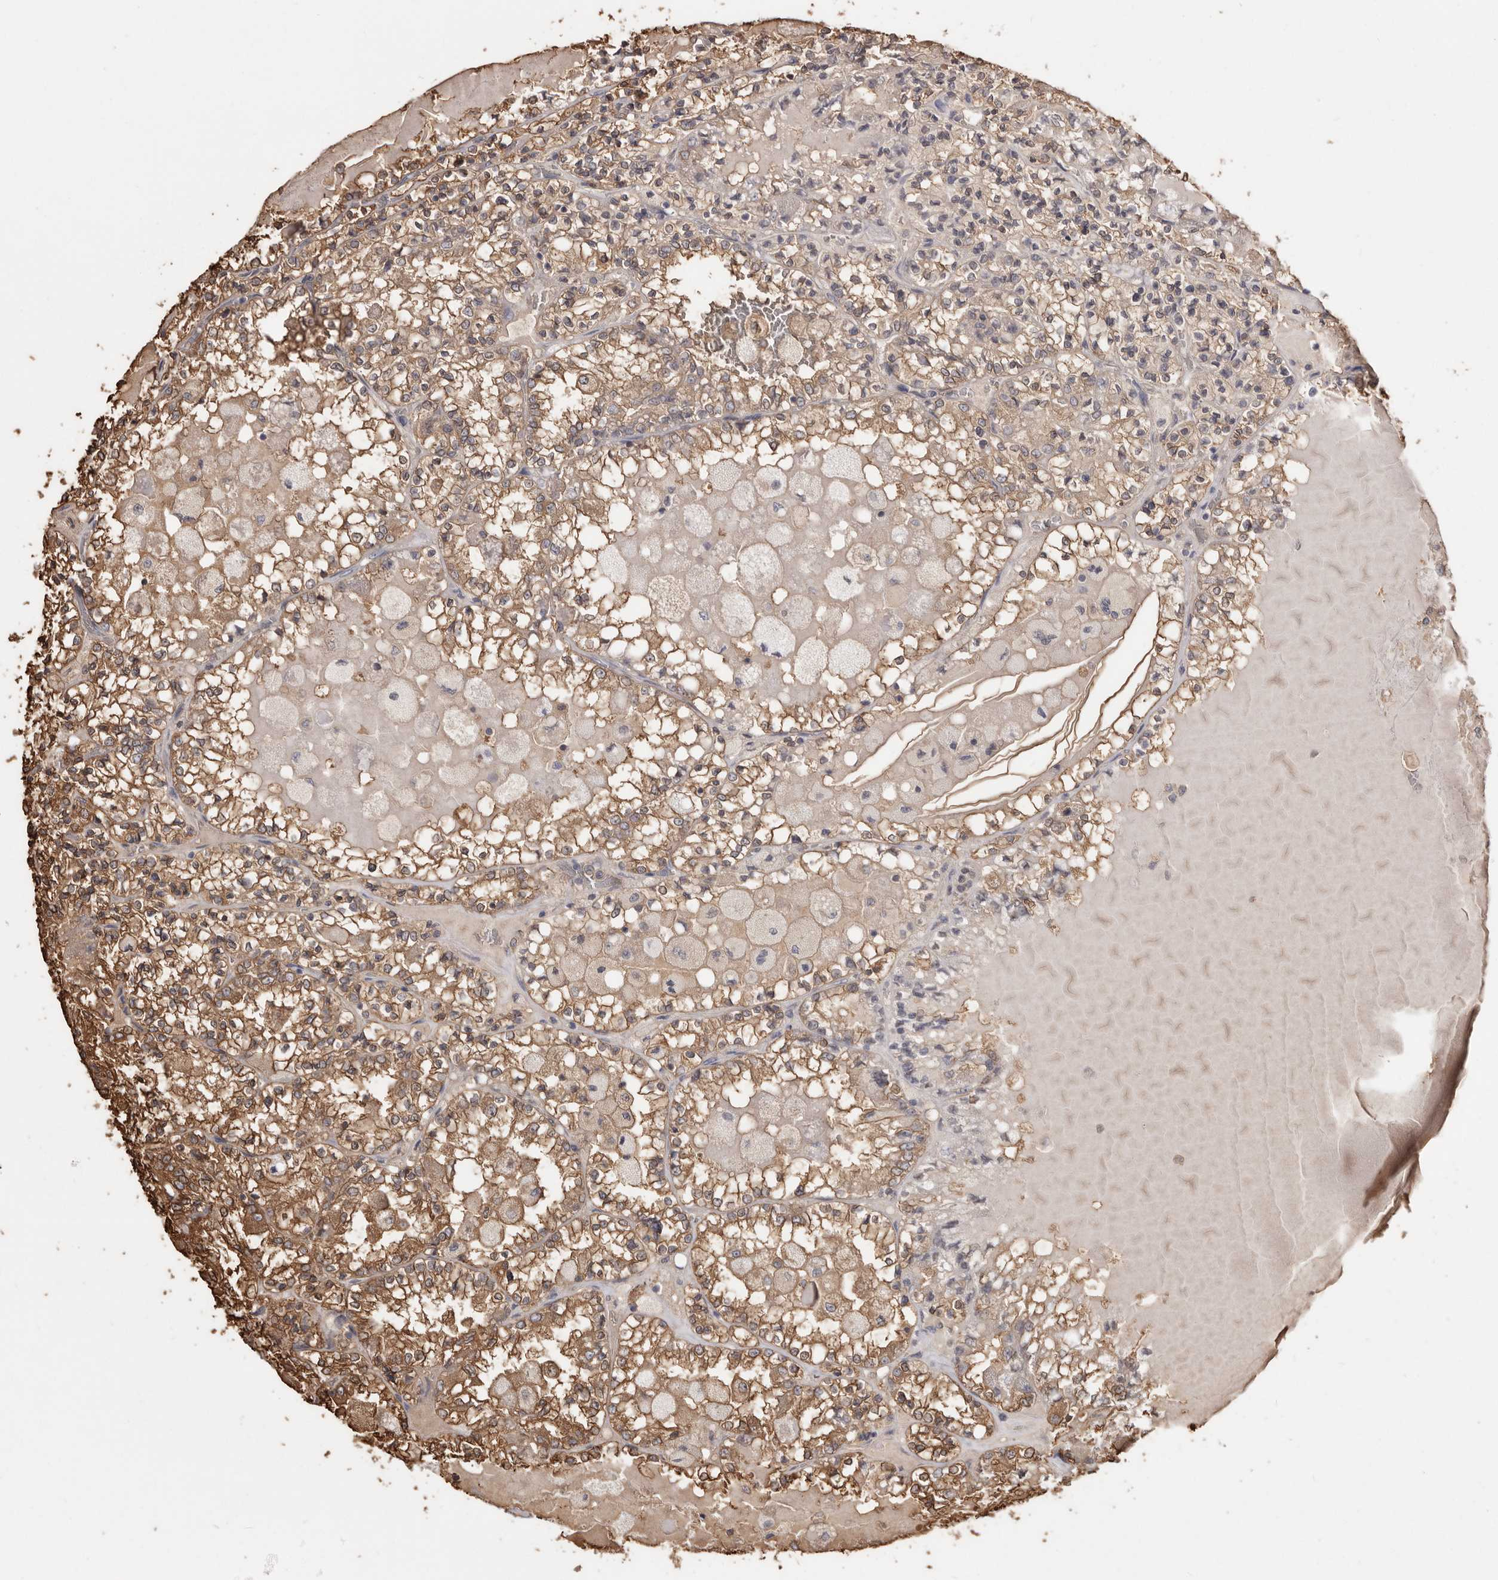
{"staining": {"intensity": "moderate", "quantity": ">75%", "location": "cytoplasmic/membranous"}, "tissue": "renal cancer", "cell_type": "Tumor cells", "image_type": "cancer", "snomed": [{"axis": "morphology", "description": "Adenocarcinoma, NOS"}, {"axis": "topography", "description": "Kidney"}], "caption": "Renal adenocarcinoma tissue reveals moderate cytoplasmic/membranous staining in about >75% of tumor cells, visualized by immunohistochemistry. Nuclei are stained in blue.", "gene": "PKM", "patient": {"sex": "female", "age": 56}}